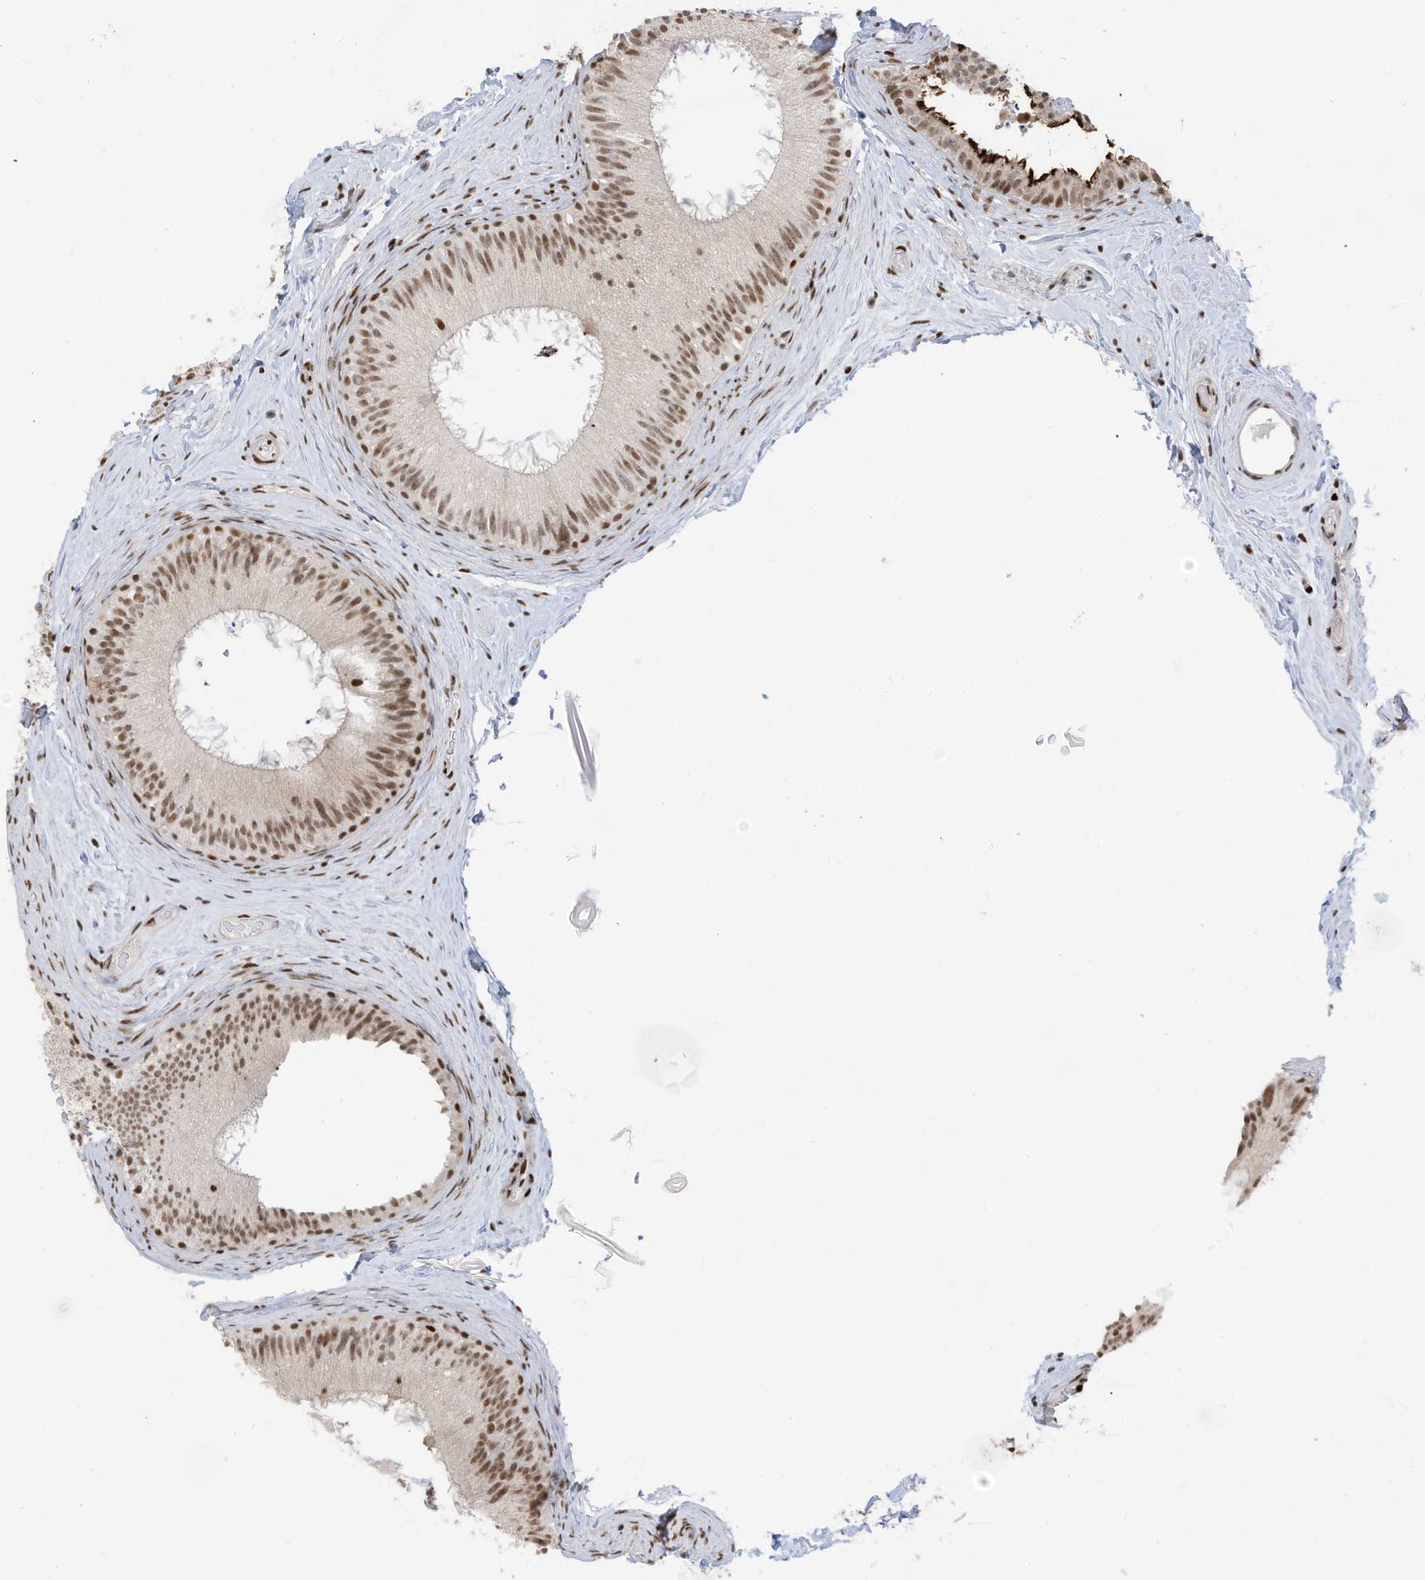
{"staining": {"intensity": "moderate", "quantity": ">75%", "location": "cytoplasmic/membranous,nuclear"}, "tissue": "epididymis", "cell_type": "Glandular cells", "image_type": "normal", "snomed": [{"axis": "morphology", "description": "Normal tissue, NOS"}, {"axis": "topography", "description": "Epididymis"}], "caption": "High-magnification brightfield microscopy of normal epididymis stained with DAB (3,3'-diaminobenzidine) (brown) and counterstained with hematoxylin (blue). glandular cells exhibit moderate cytoplasmic/membranous,nuclear expression is identified in approximately>75% of cells. (DAB = brown stain, brightfield microscopy at high magnification).", "gene": "SAMD15", "patient": {"sex": "male", "age": 50}}